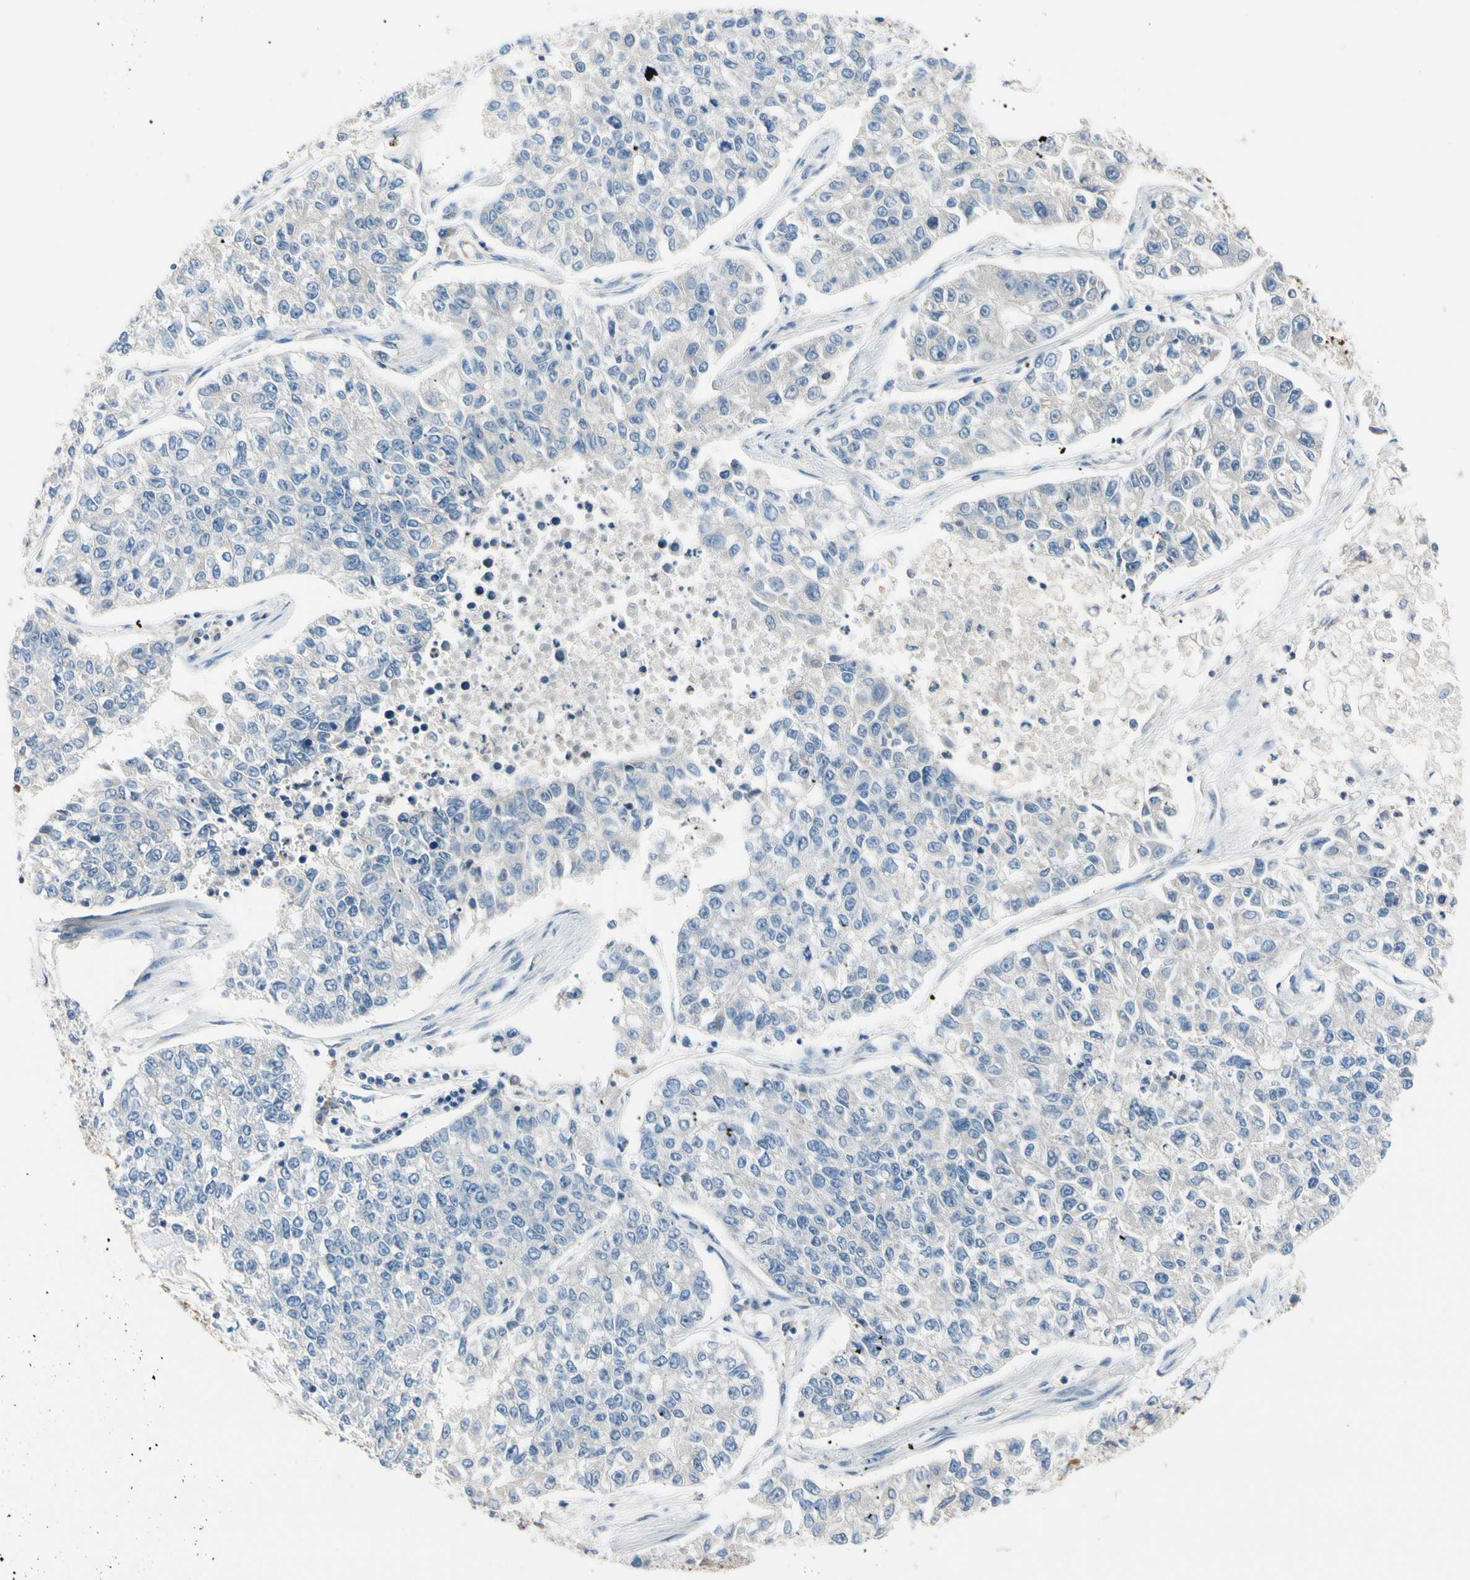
{"staining": {"intensity": "negative", "quantity": "none", "location": "none"}, "tissue": "lung cancer", "cell_type": "Tumor cells", "image_type": "cancer", "snomed": [{"axis": "morphology", "description": "Adenocarcinoma, NOS"}, {"axis": "topography", "description": "Lung"}], "caption": "This is an immunohistochemistry (IHC) micrograph of human lung adenocarcinoma. There is no positivity in tumor cells.", "gene": "CNDP1", "patient": {"sex": "male", "age": 49}}